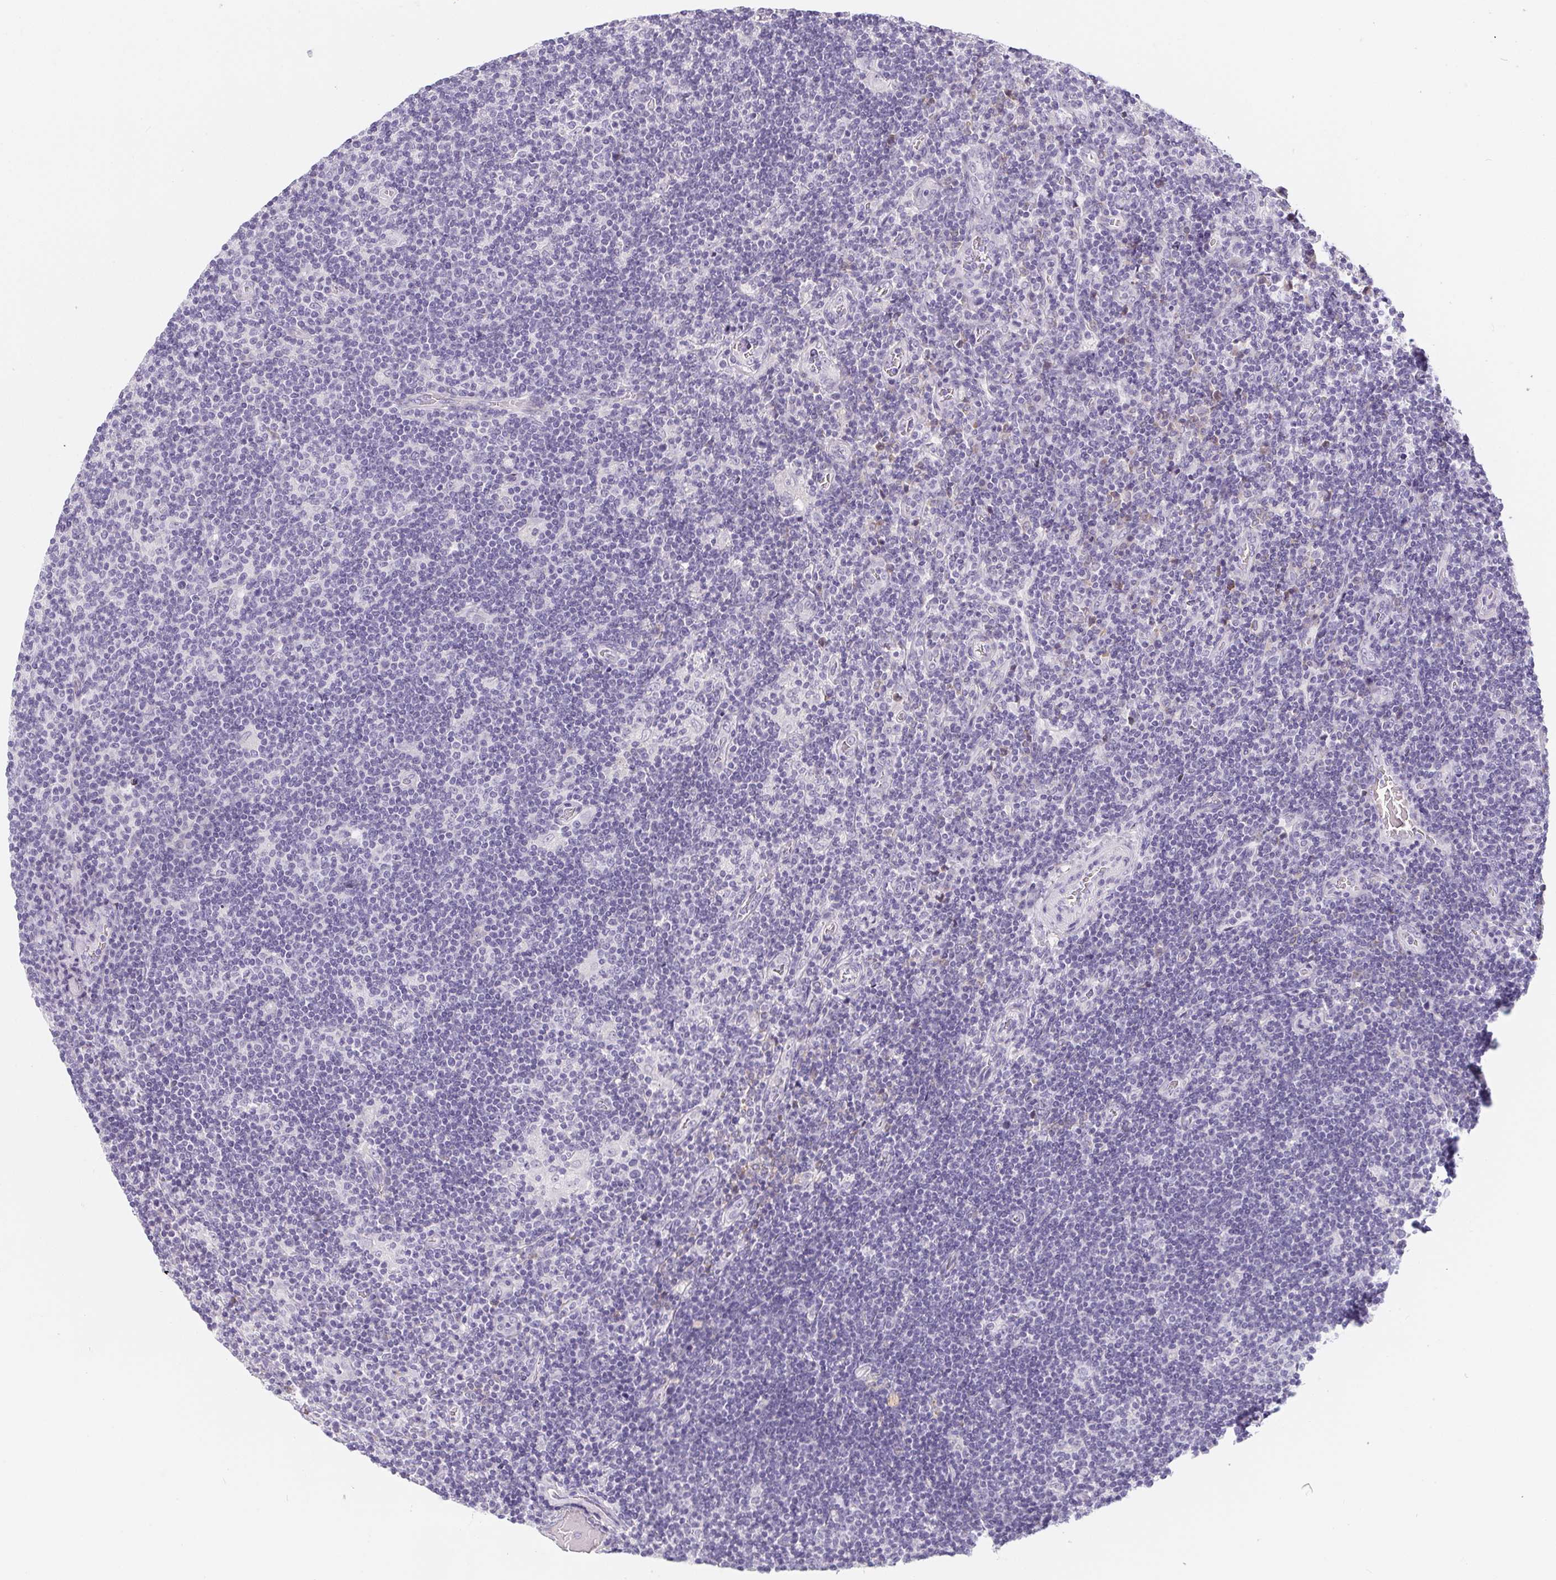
{"staining": {"intensity": "negative", "quantity": "none", "location": "none"}, "tissue": "lymphoma", "cell_type": "Tumor cells", "image_type": "cancer", "snomed": [{"axis": "morphology", "description": "Hodgkin's disease, NOS"}, {"axis": "topography", "description": "Lymph node"}], "caption": "Hodgkin's disease was stained to show a protein in brown. There is no significant positivity in tumor cells. (DAB (3,3'-diaminobenzidine) immunohistochemistry (IHC) with hematoxylin counter stain).", "gene": "MAP1A", "patient": {"sex": "male", "age": 40}}